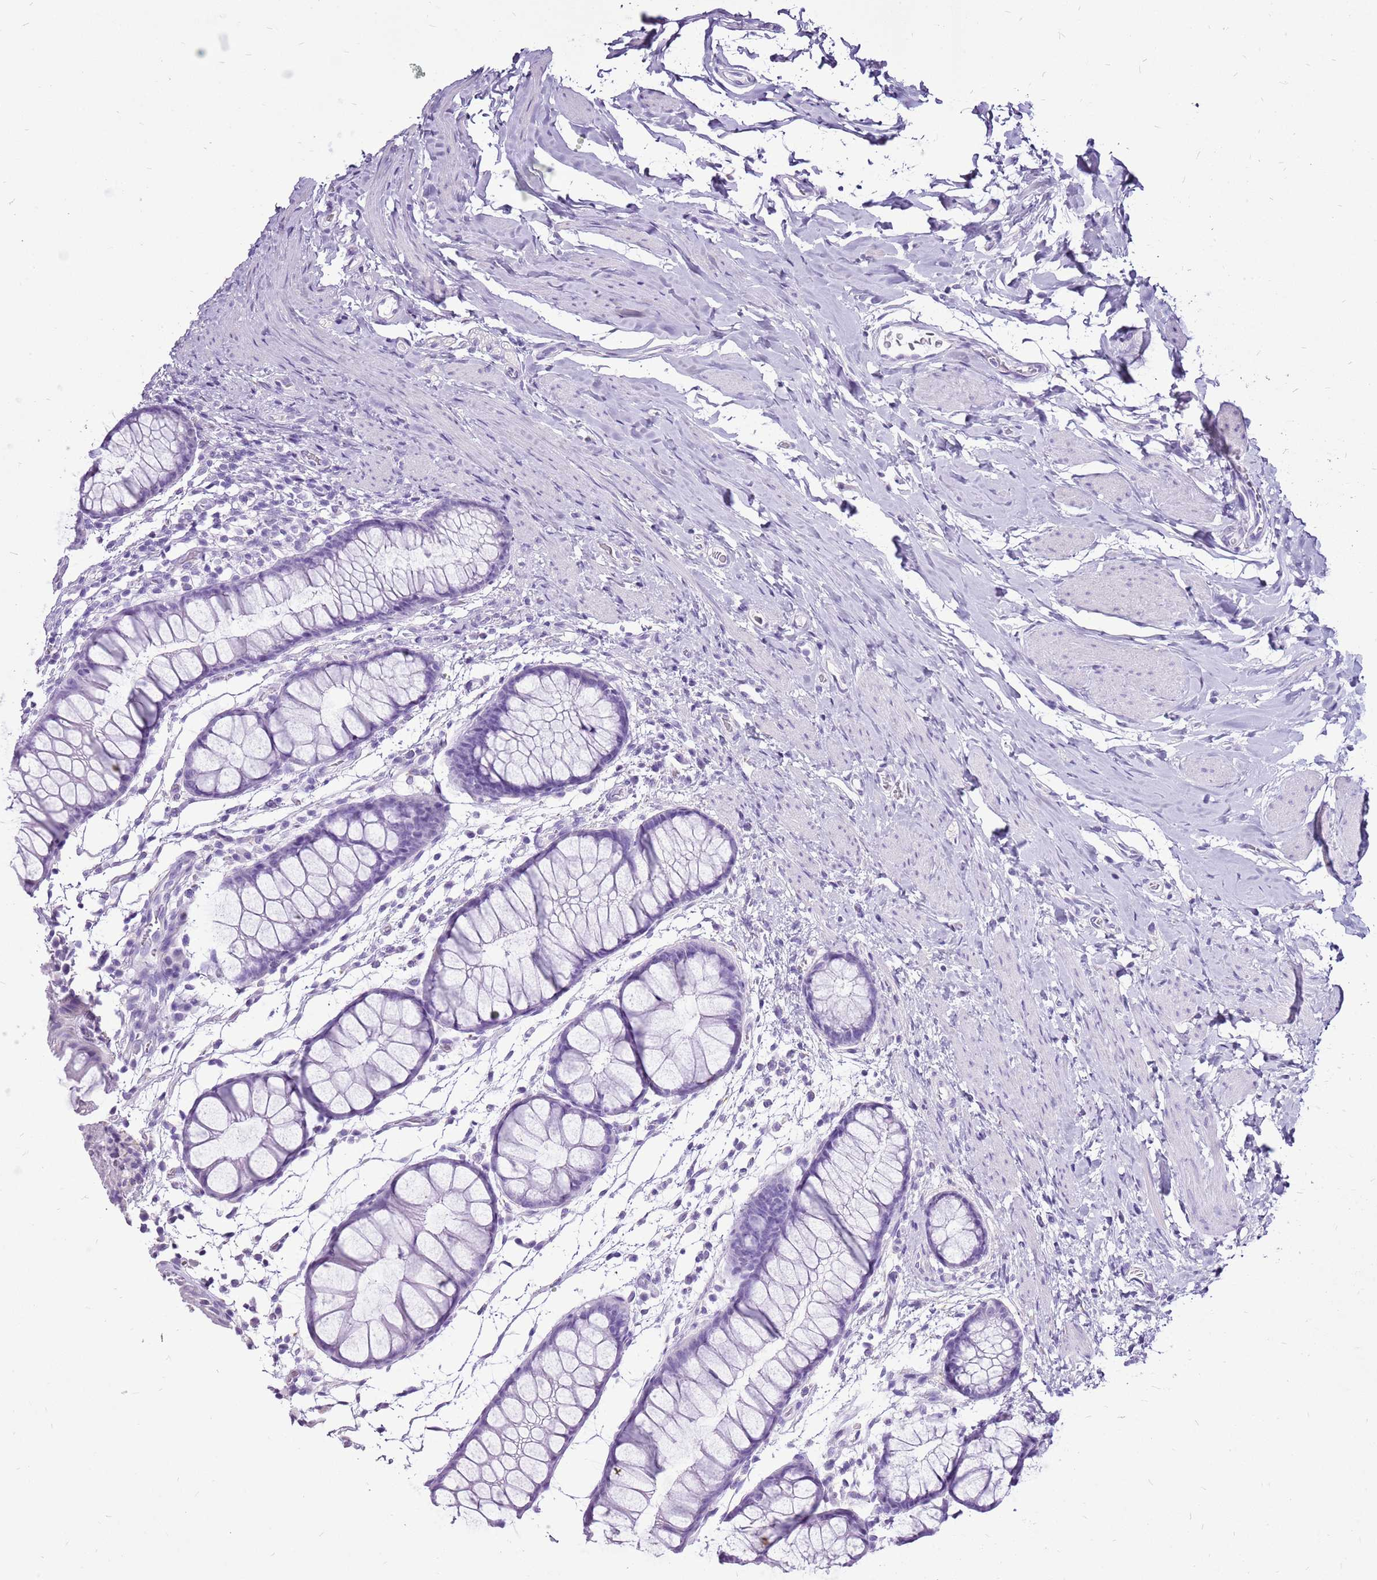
{"staining": {"intensity": "negative", "quantity": "none", "location": "none"}, "tissue": "colon", "cell_type": "Endothelial cells", "image_type": "normal", "snomed": [{"axis": "morphology", "description": "Normal tissue, NOS"}, {"axis": "topography", "description": "Colon"}], "caption": "Benign colon was stained to show a protein in brown. There is no significant staining in endothelial cells.", "gene": "ACSS3", "patient": {"sex": "female", "age": 62}}